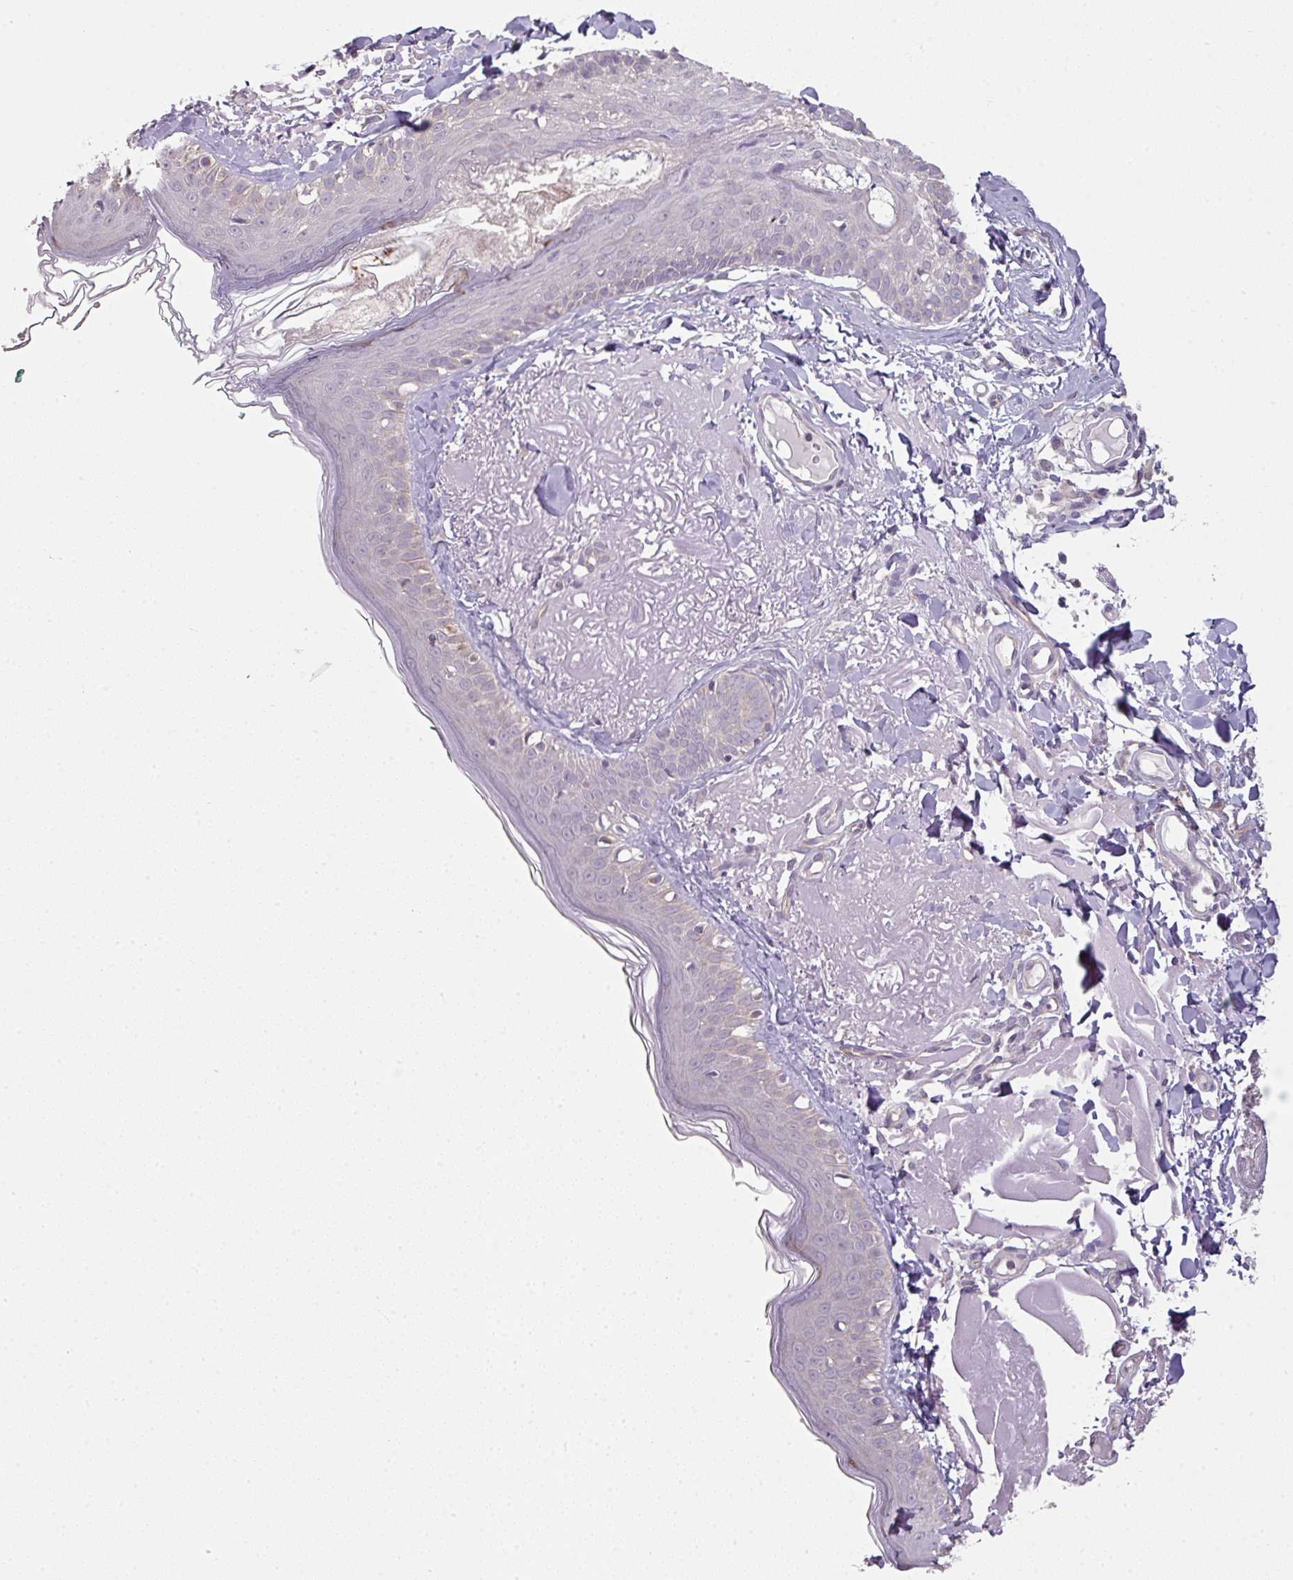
{"staining": {"intensity": "weak", "quantity": "25%-75%", "location": "cytoplasmic/membranous"}, "tissue": "skin", "cell_type": "Fibroblasts", "image_type": "normal", "snomed": [{"axis": "morphology", "description": "Normal tissue, NOS"}, {"axis": "morphology", "description": "Malignant melanoma, NOS"}, {"axis": "topography", "description": "Skin"}], "caption": "Immunohistochemistry (IHC) histopathology image of unremarkable skin: skin stained using immunohistochemistry (IHC) demonstrates low levels of weak protein expression localized specifically in the cytoplasmic/membranous of fibroblasts, appearing as a cytoplasmic/membranous brown color.", "gene": "C19orf33", "patient": {"sex": "male", "age": 80}}